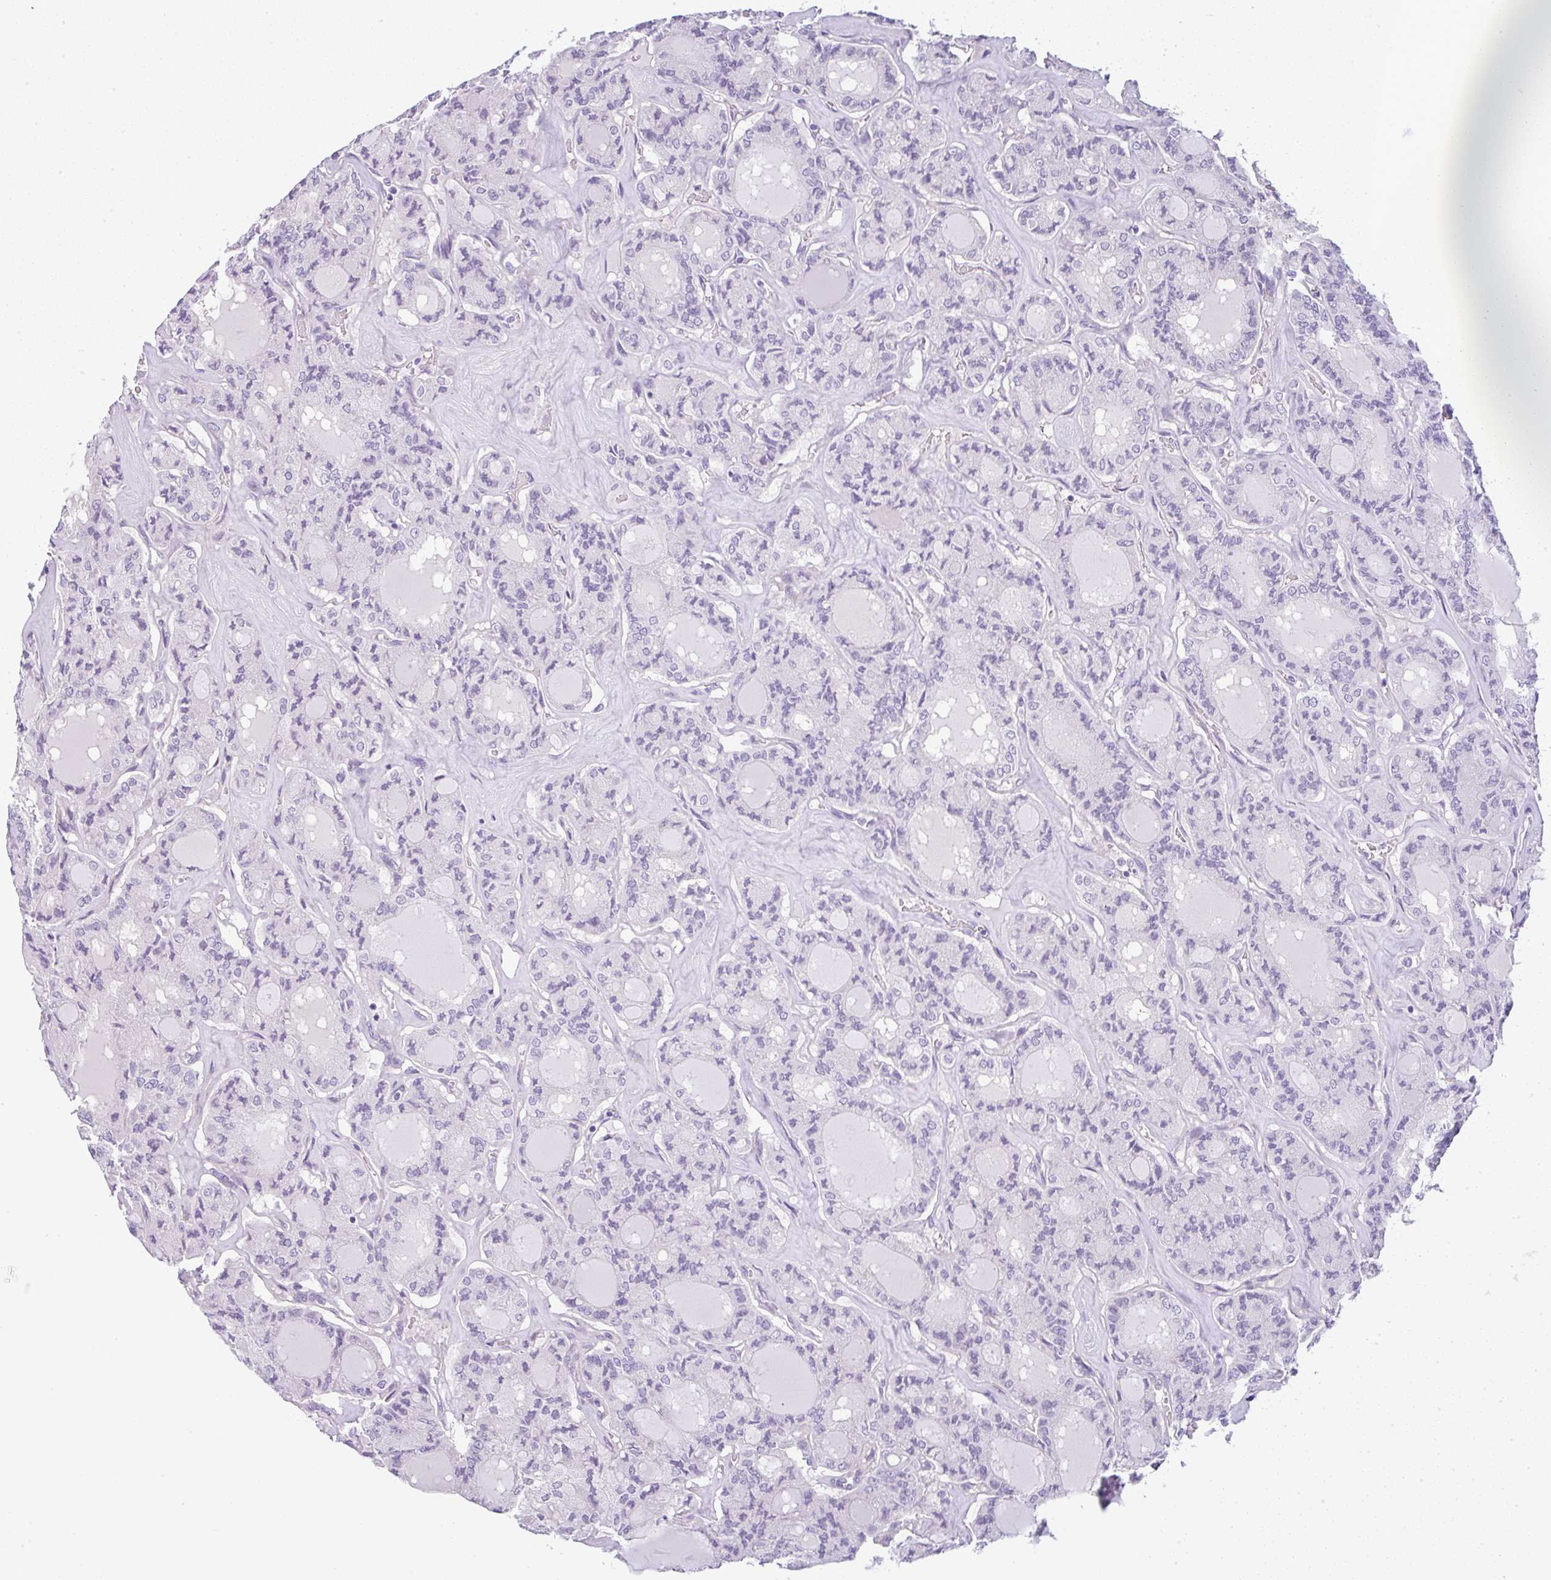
{"staining": {"intensity": "negative", "quantity": "none", "location": "none"}, "tissue": "thyroid cancer", "cell_type": "Tumor cells", "image_type": "cancer", "snomed": [{"axis": "morphology", "description": "Papillary adenocarcinoma, NOS"}, {"axis": "topography", "description": "Thyroid gland"}], "caption": "Human papillary adenocarcinoma (thyroid) stained for a protein using immunohistochemistry (IHC) demonstrates no positivity in tumor cells.", "gene": "LPAR4", "patient": {"sex": "male", "age": 87}}